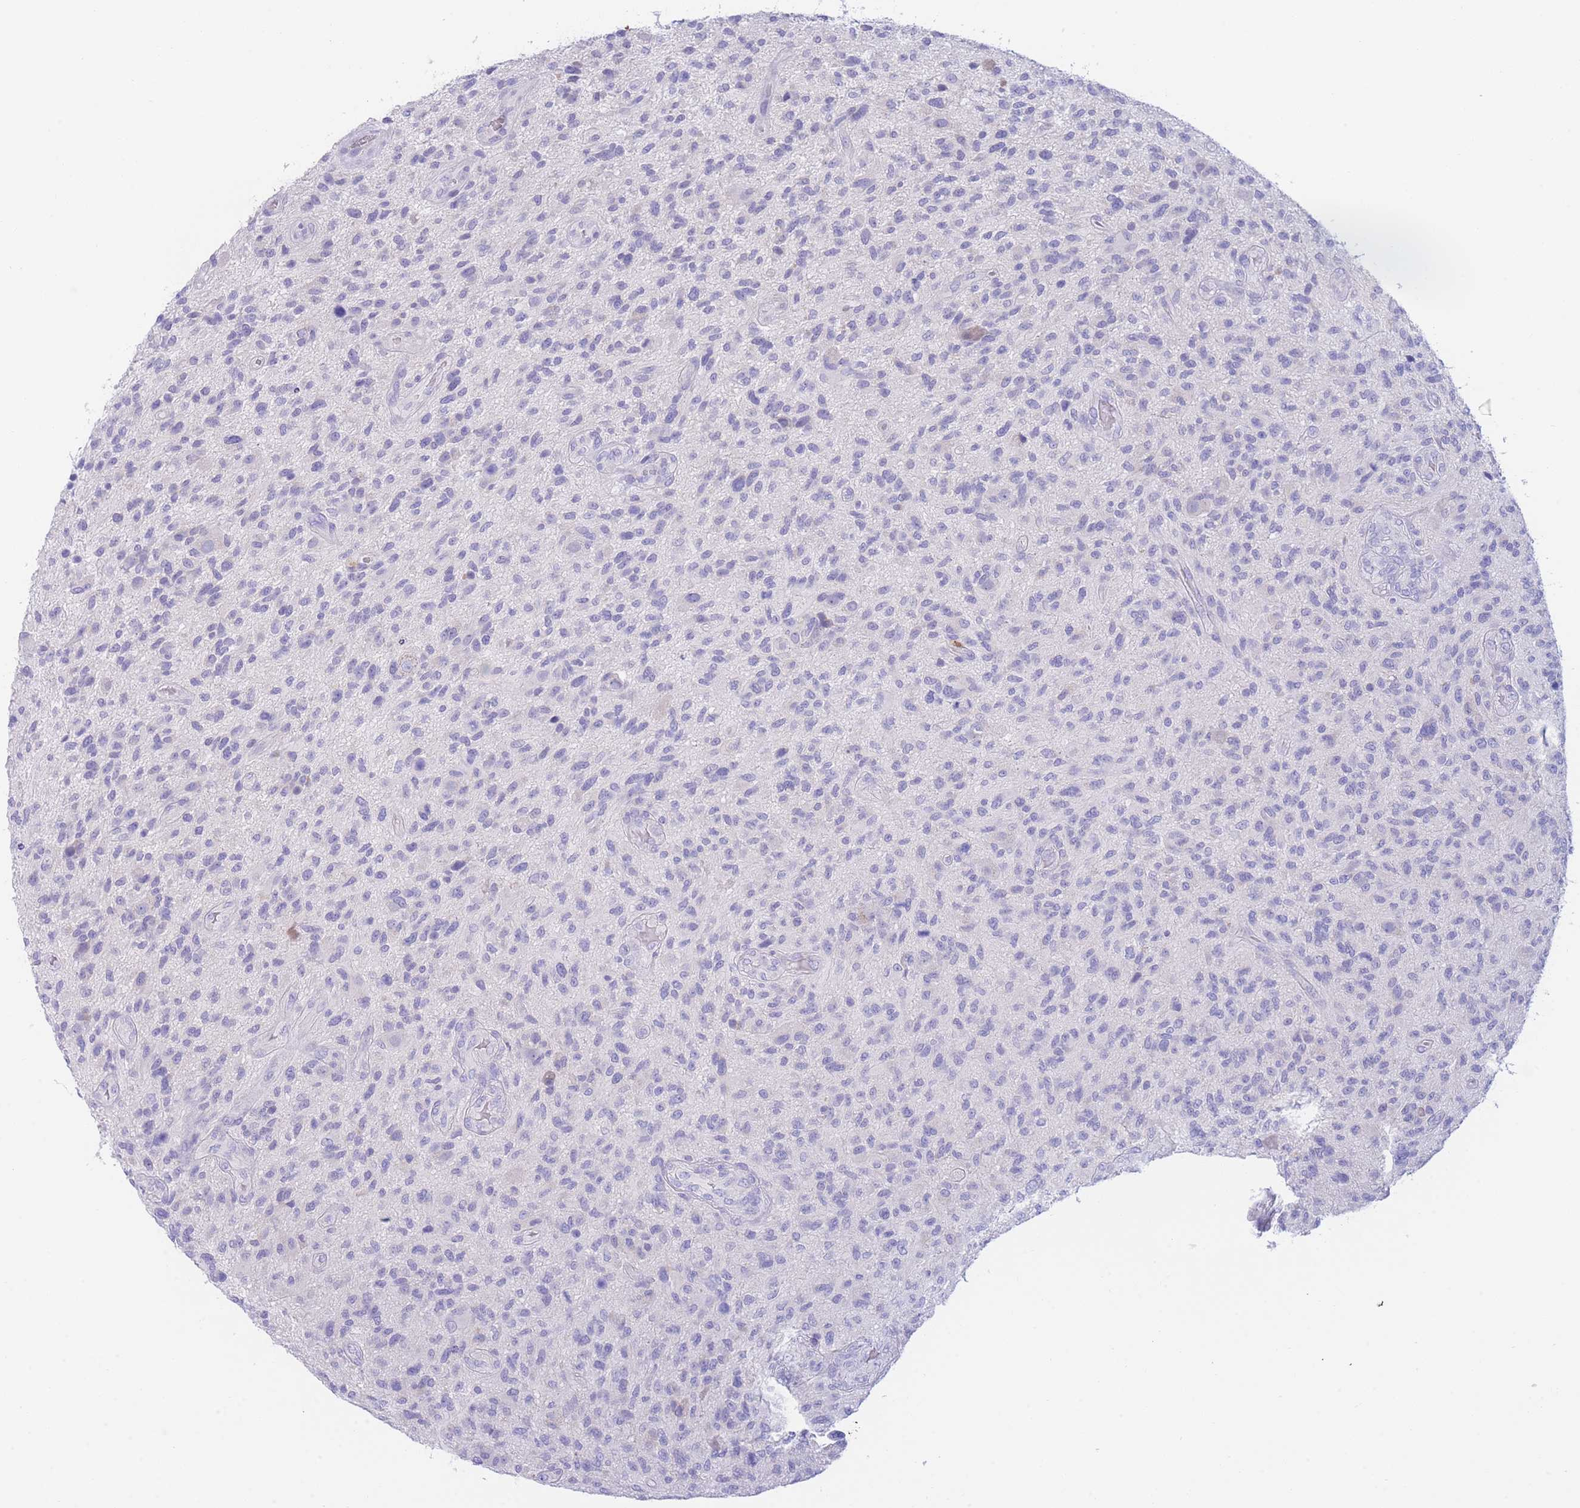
{"staining": {"intensity": "negative", "quantity": "none", "location": "none"}, "tissue": "glioma", "cell_type": "Tumor cells", "image_type": "cancer", "snomed": [{"axis": "morphology", "description": "Glioma, malignant, High grade"}, {"axis": "topography", "description": "Brain"}], "caption": "Immunohistochemical staining of high-grade glioma (malignant) demonstrates no significant positivity in tumor cells.", "gene": "PCDHB3", "patient": {"sex": "male", "age": 47}}